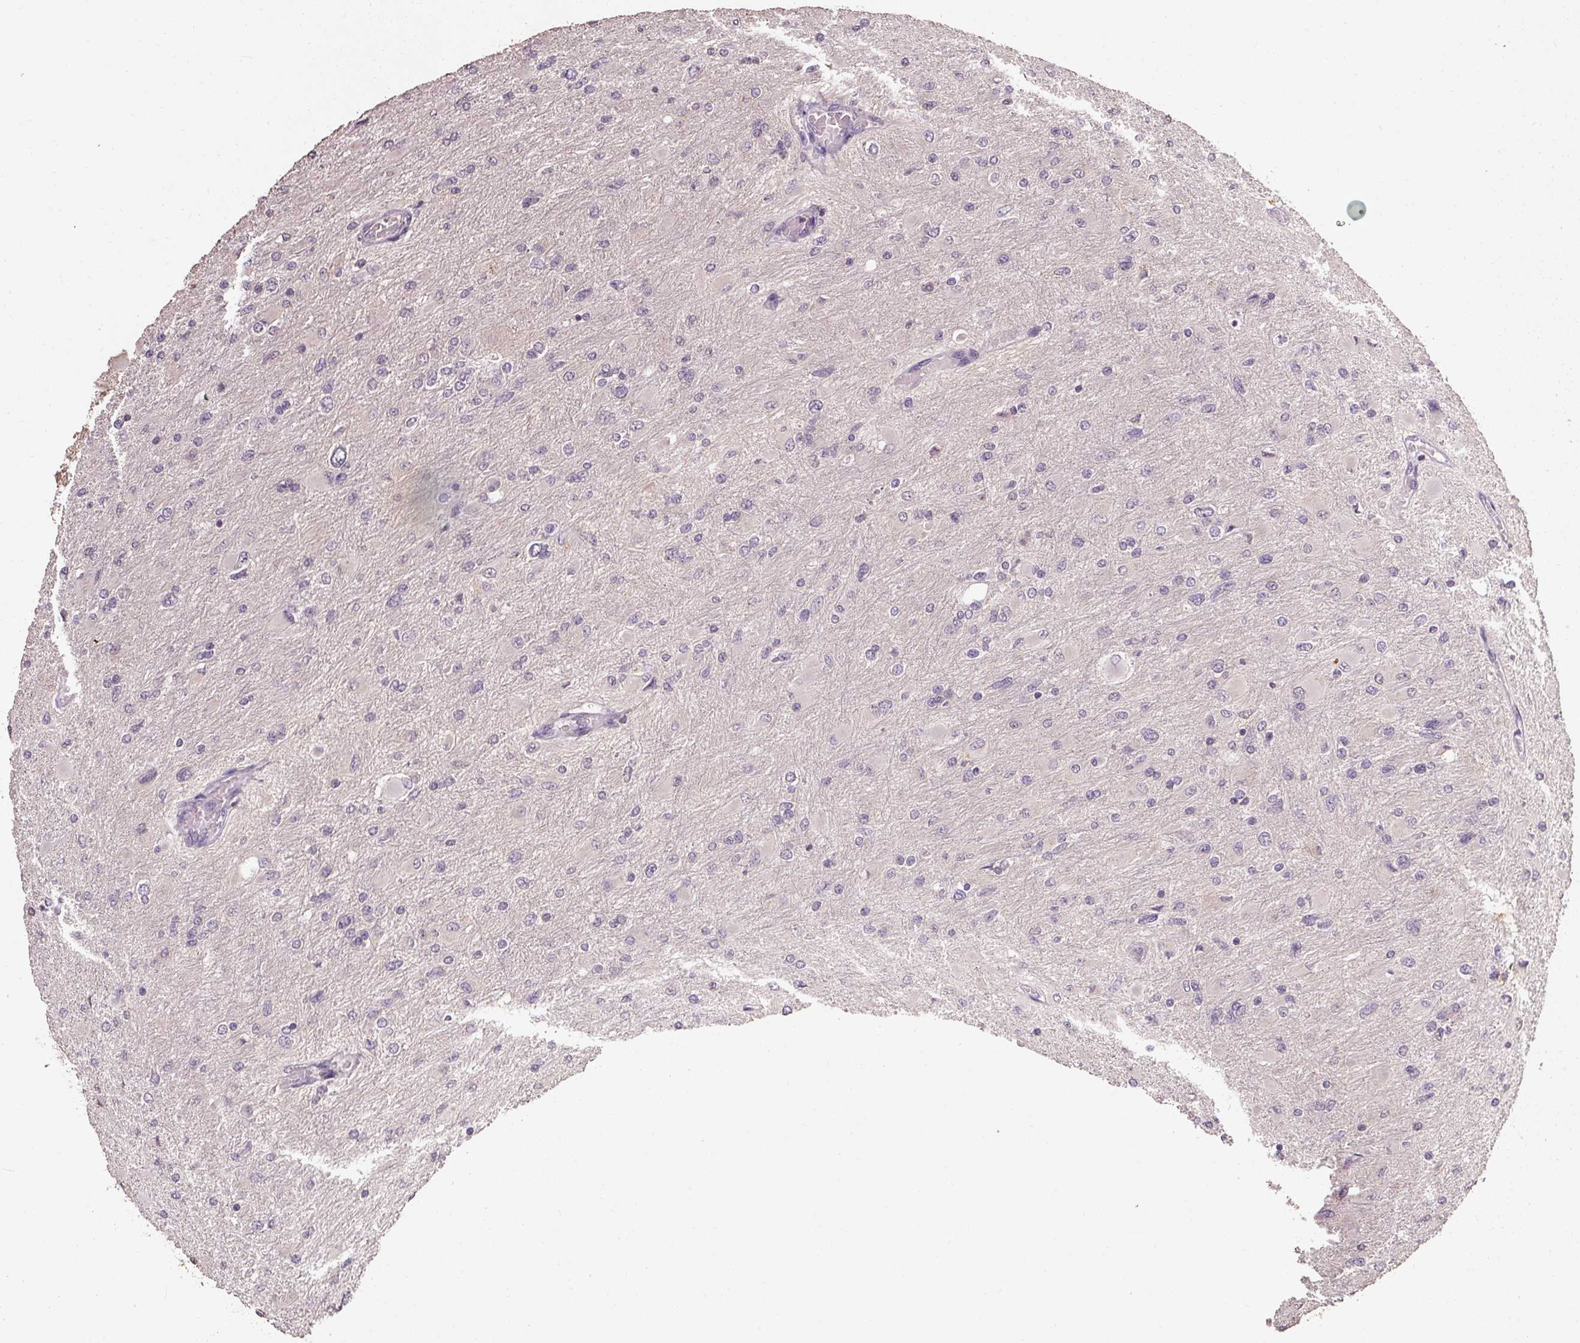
{"staining": {"intensity": "negative", "quantity": "none", "location": "none"}, "tissue": "glioma", "cell_type": "Tumor cells", "image_type": "cancer", "snomed": [{"axis": "morphology", "description": "Glioma, malignant, High grade"}, {"axis": "topography", "description": "Cerebral cortex"}], "caption": "Immunohistochemistry micrograph of neoplastic tissue: human malignant glioma (high-grade) stained with DAB exhibits no significant protein positivity in tumor cells. Brightfield microscopy of immunohistochemistry stained with DAB (brown) and hematoxylin (blue), captured at high magnification.", "gene": "CFAP65", "patient": {"sex": "female", "age": 36}}